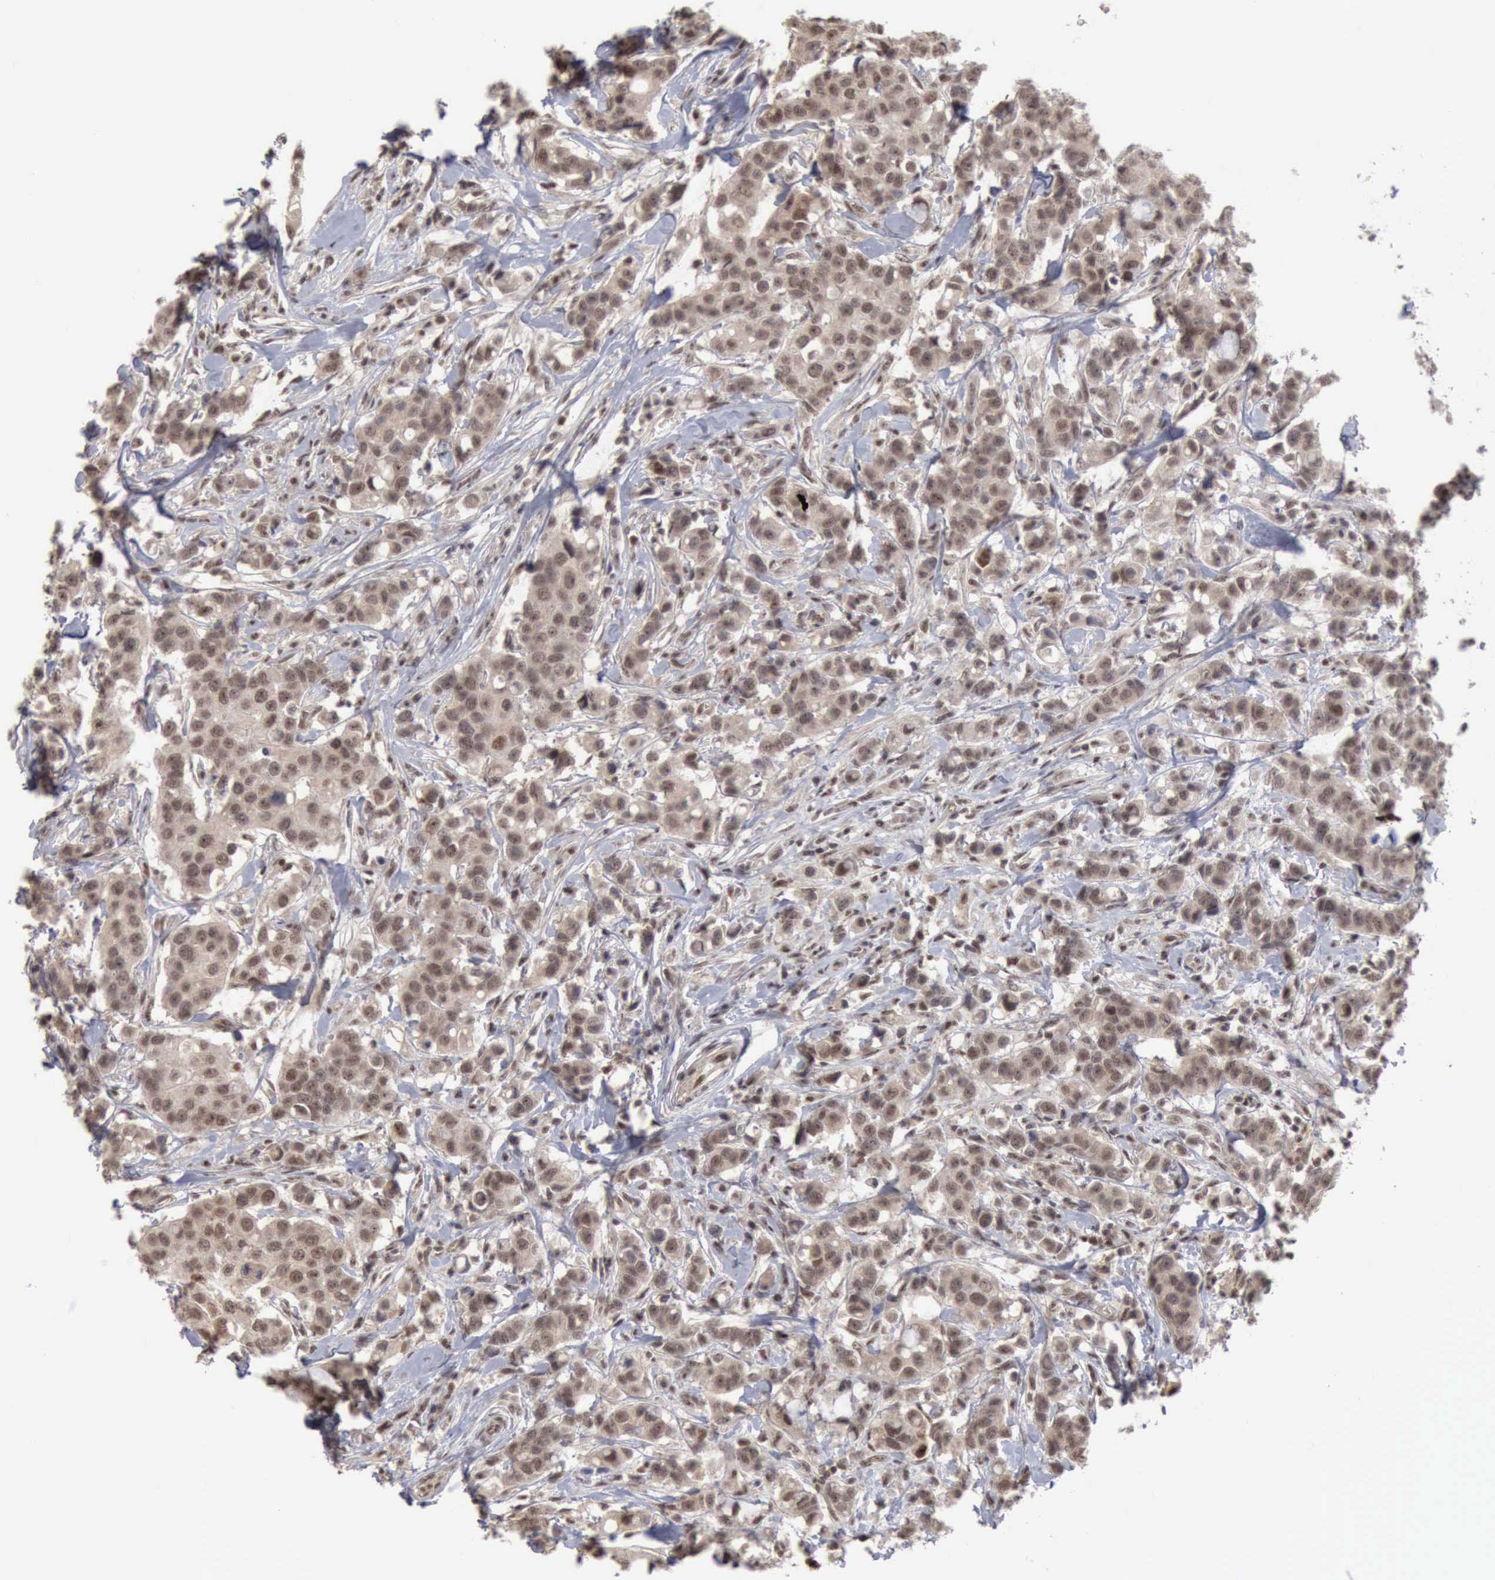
{"staining": {"intensity": "moderate", "quantity": ">75%", "location": "nuclear"}, "tissue": "breast cancer", "cell_type": "Tumor cells", "image_type": "cancer", "snomed": [{"axis": "morphology", "description": "Duct carcinoma"}, {"axis": "topography", "description": "Breast"}], "caption": "Infiltrating ductal carcinoma (breast) tissue exhibits moderate nuclear positivity in about >75% of tumor cells, visualized by immunohistochemistry. Ihc stains the protein in brown and the nuclei are stained blue.", "gene": "CDKN2A", "patient": {"sex": "female", "age": 27}}